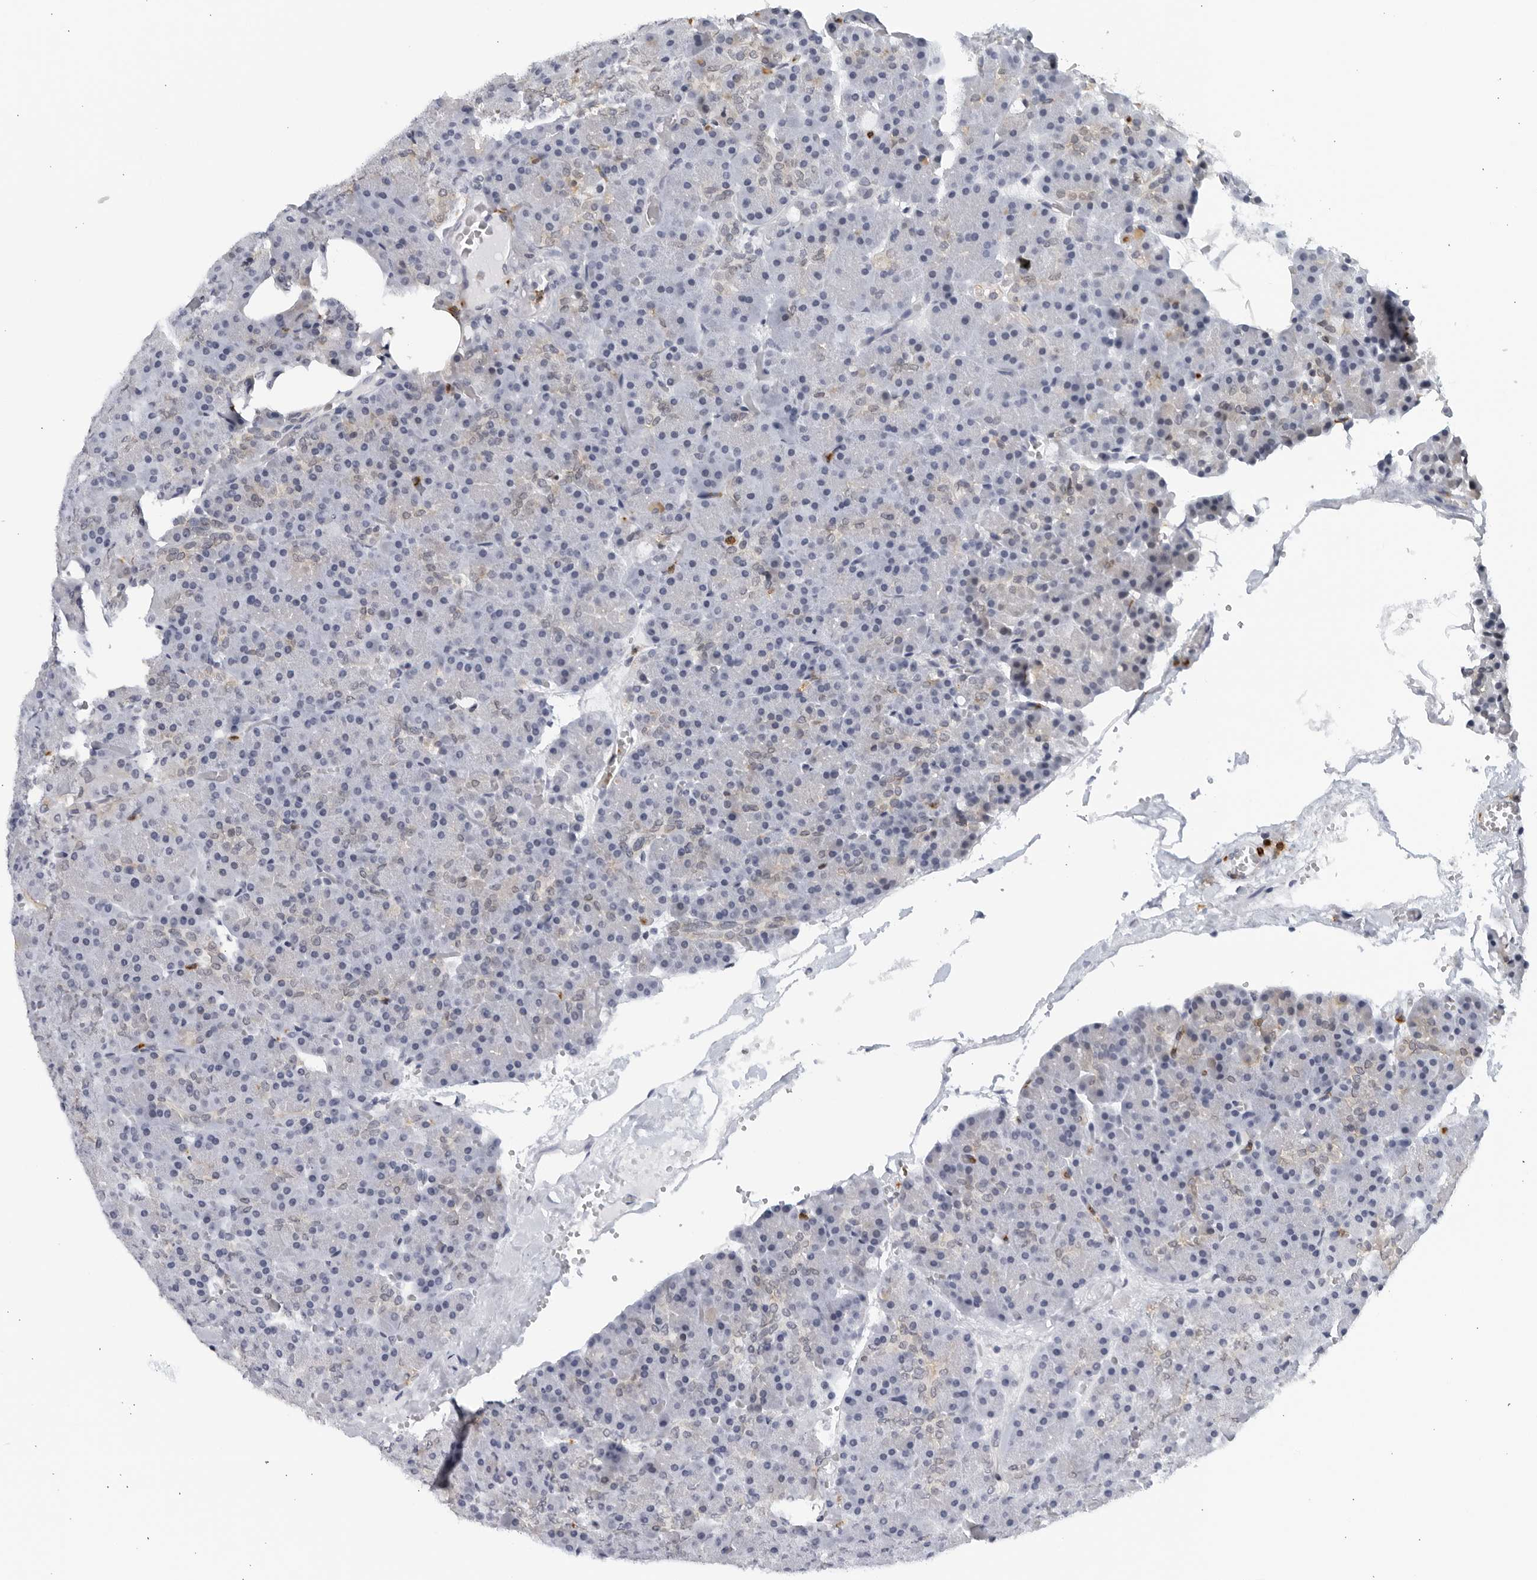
{"staining": {"intensity": "negative", "quantity": "none", "location": "none"}, "tissue": "pancreas", "cell_type": "Exocrine glandular cells", "image_type": "normal", "snomed": [{"axis": "morphology", "description": "Normal tissue, NOS"}, {"axis": "morphology", "description": "Carcinoid, malignant, NOS"}, {"axis": "topography", "description": "Pancreas"}], "caption": "Immunohistochemical staining of normal human pancreas displays no significant positivity in exocrine glandular cells.", "gene": "KLK7", "patient": {"sex": "female", "age": 35}}